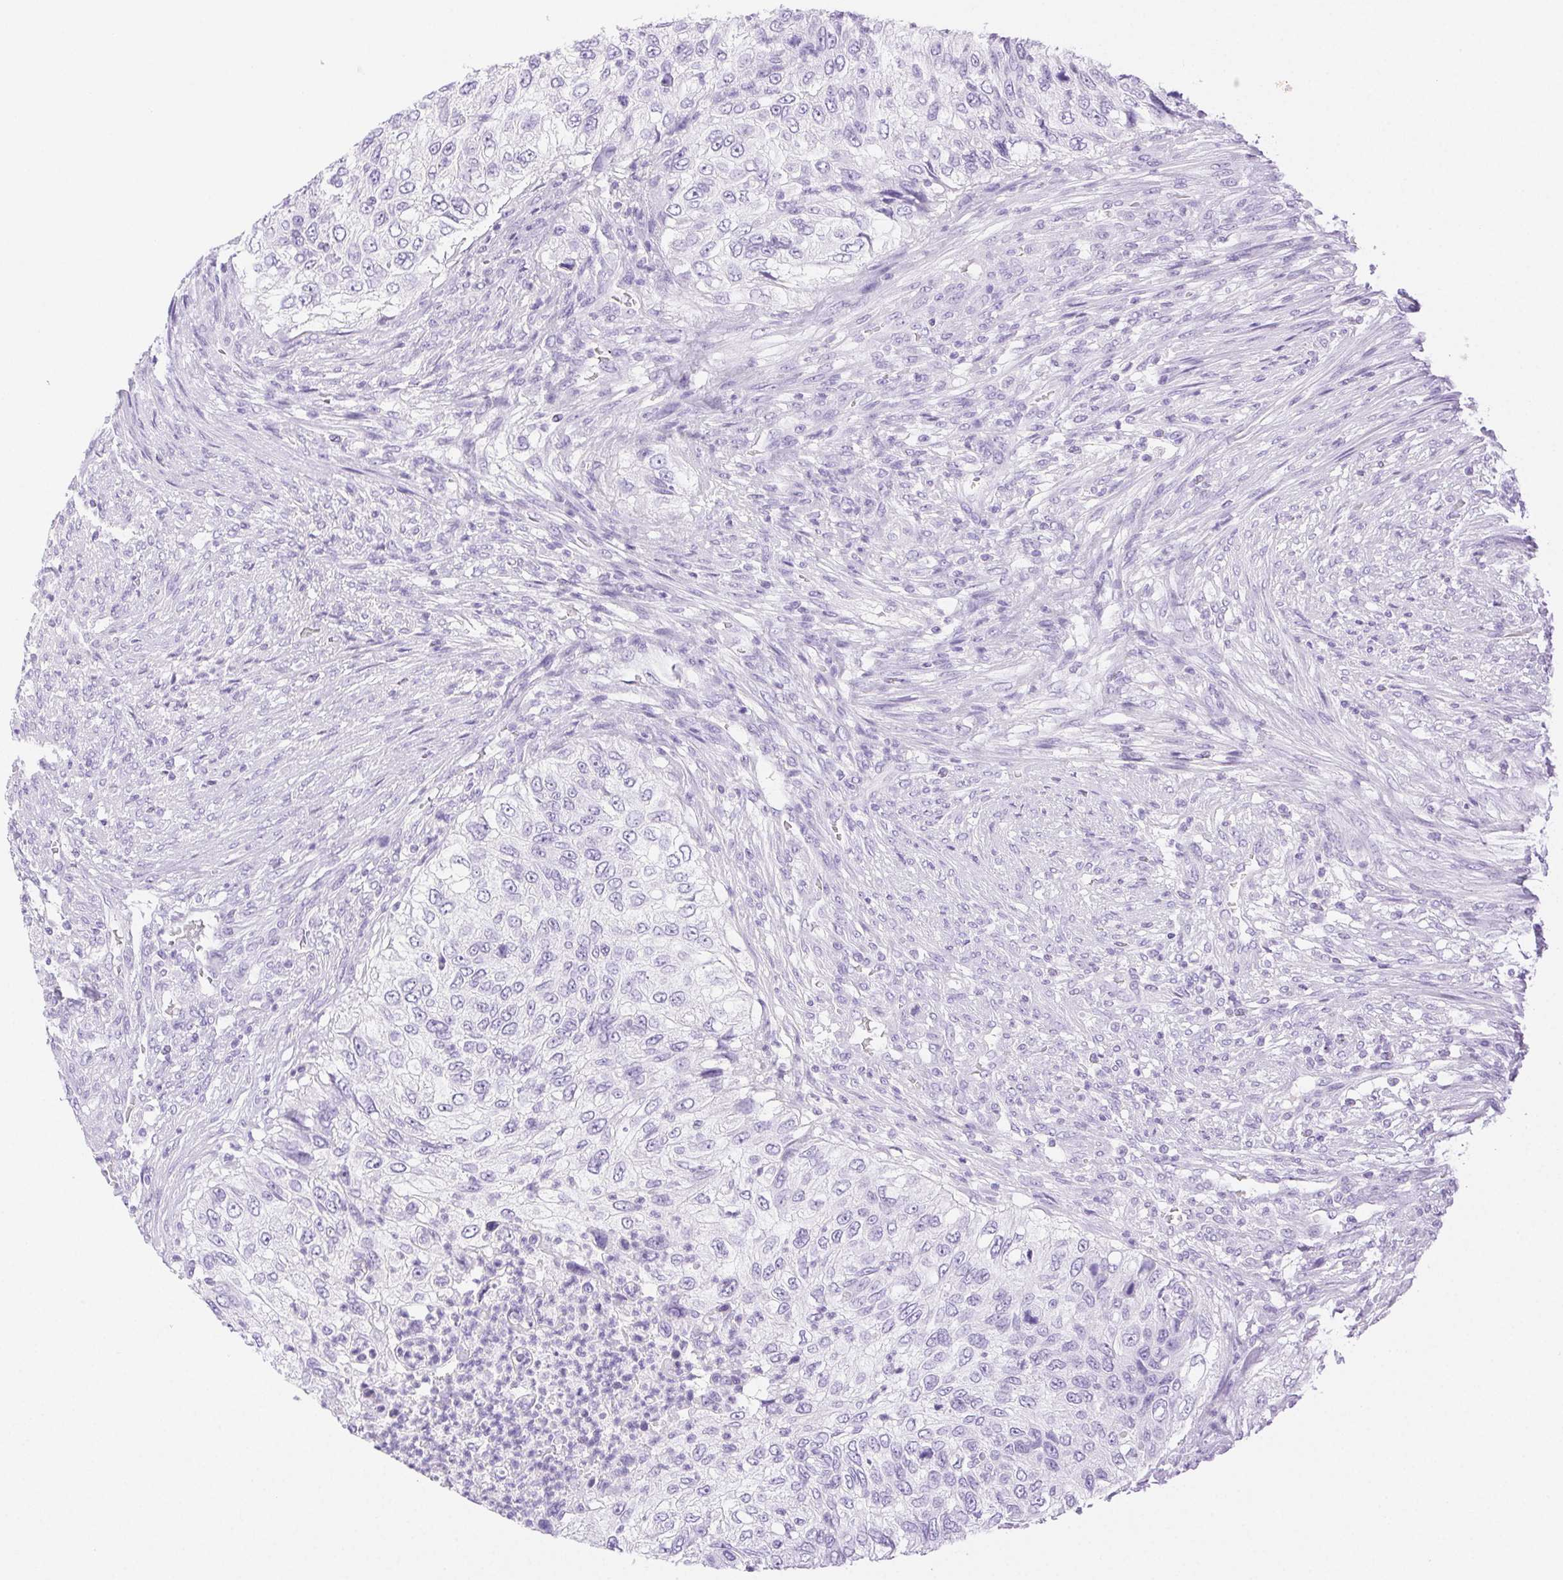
{"staining": {"intensity": "negative", "quantity": "none", "location": "none"}, "tissue": "urothelial cancer", "cell_type": "Tumor cells", "image_type": "cancer", "snomed": [{"axis": "morphology", "description": "Urothelial carcinoma, High grade"}, {"axis": "topography", "description": "Urinary bladder"}], "caption": "This is an IHC micrograph of urothelial carcinoma (high-grade). There is no positivity in tumor cells.", "gene": "SPACA4", "patient": {"sex": "female", "age": 60}}